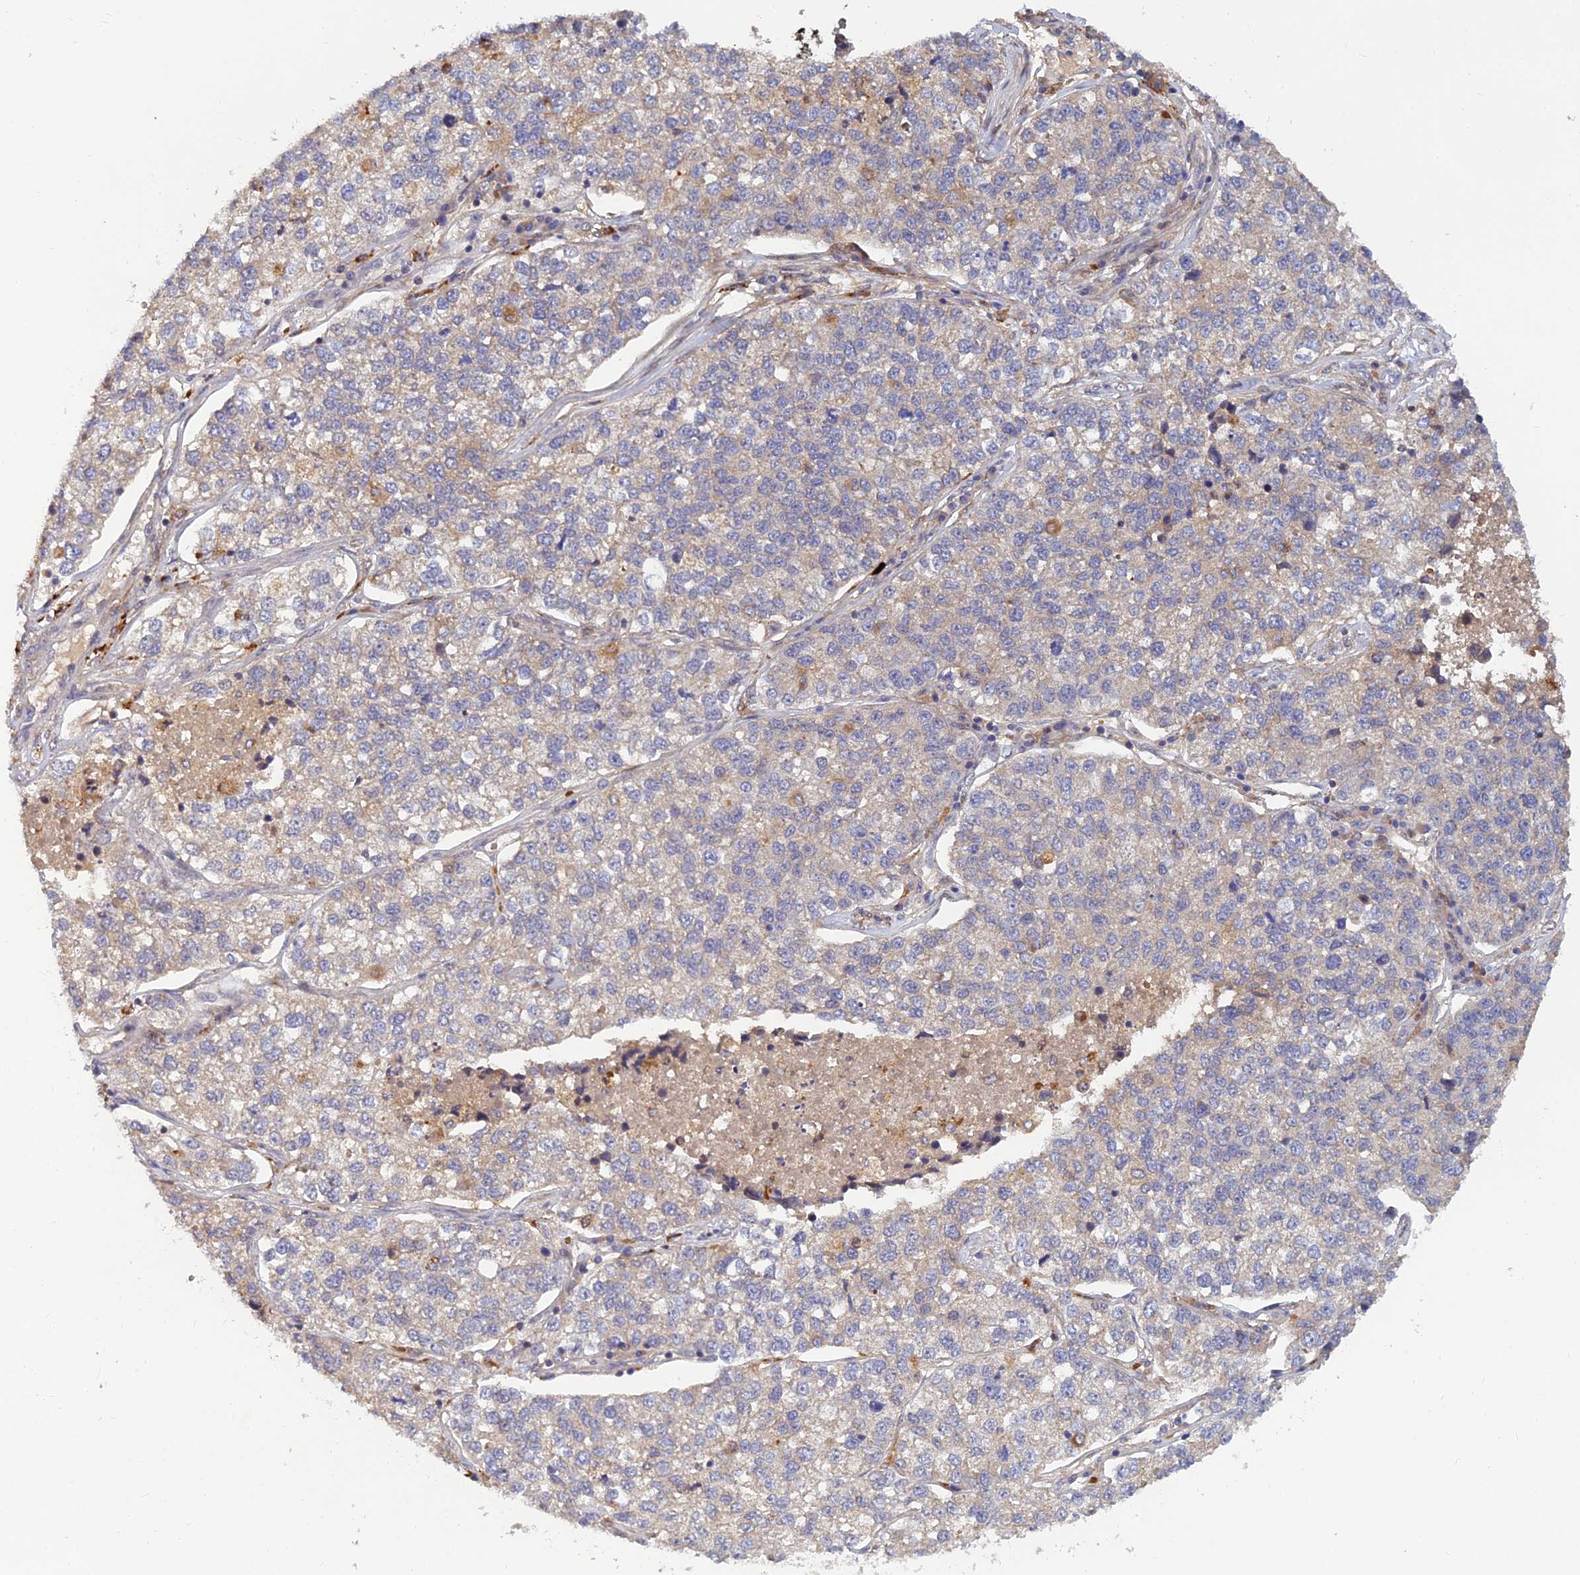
{"staining": {"intensity": "negative", "quantity": "none", "location": "none"}, "tissue": "lung cancer", "cell_type": "Tumor cells", "image_type": "cancer", "snomed": [{"axis": "morphology", "description": "Adenocarcinoma, NOS"}, {"axis": "topography", "description": "Lung"}], "caption": "Micrograph shows no significant protein positivity in tumor cells of lung cancer (adenocarcinoma).", "gene": "FAM151B", "patient": {"sex": "male", "age": 49}}